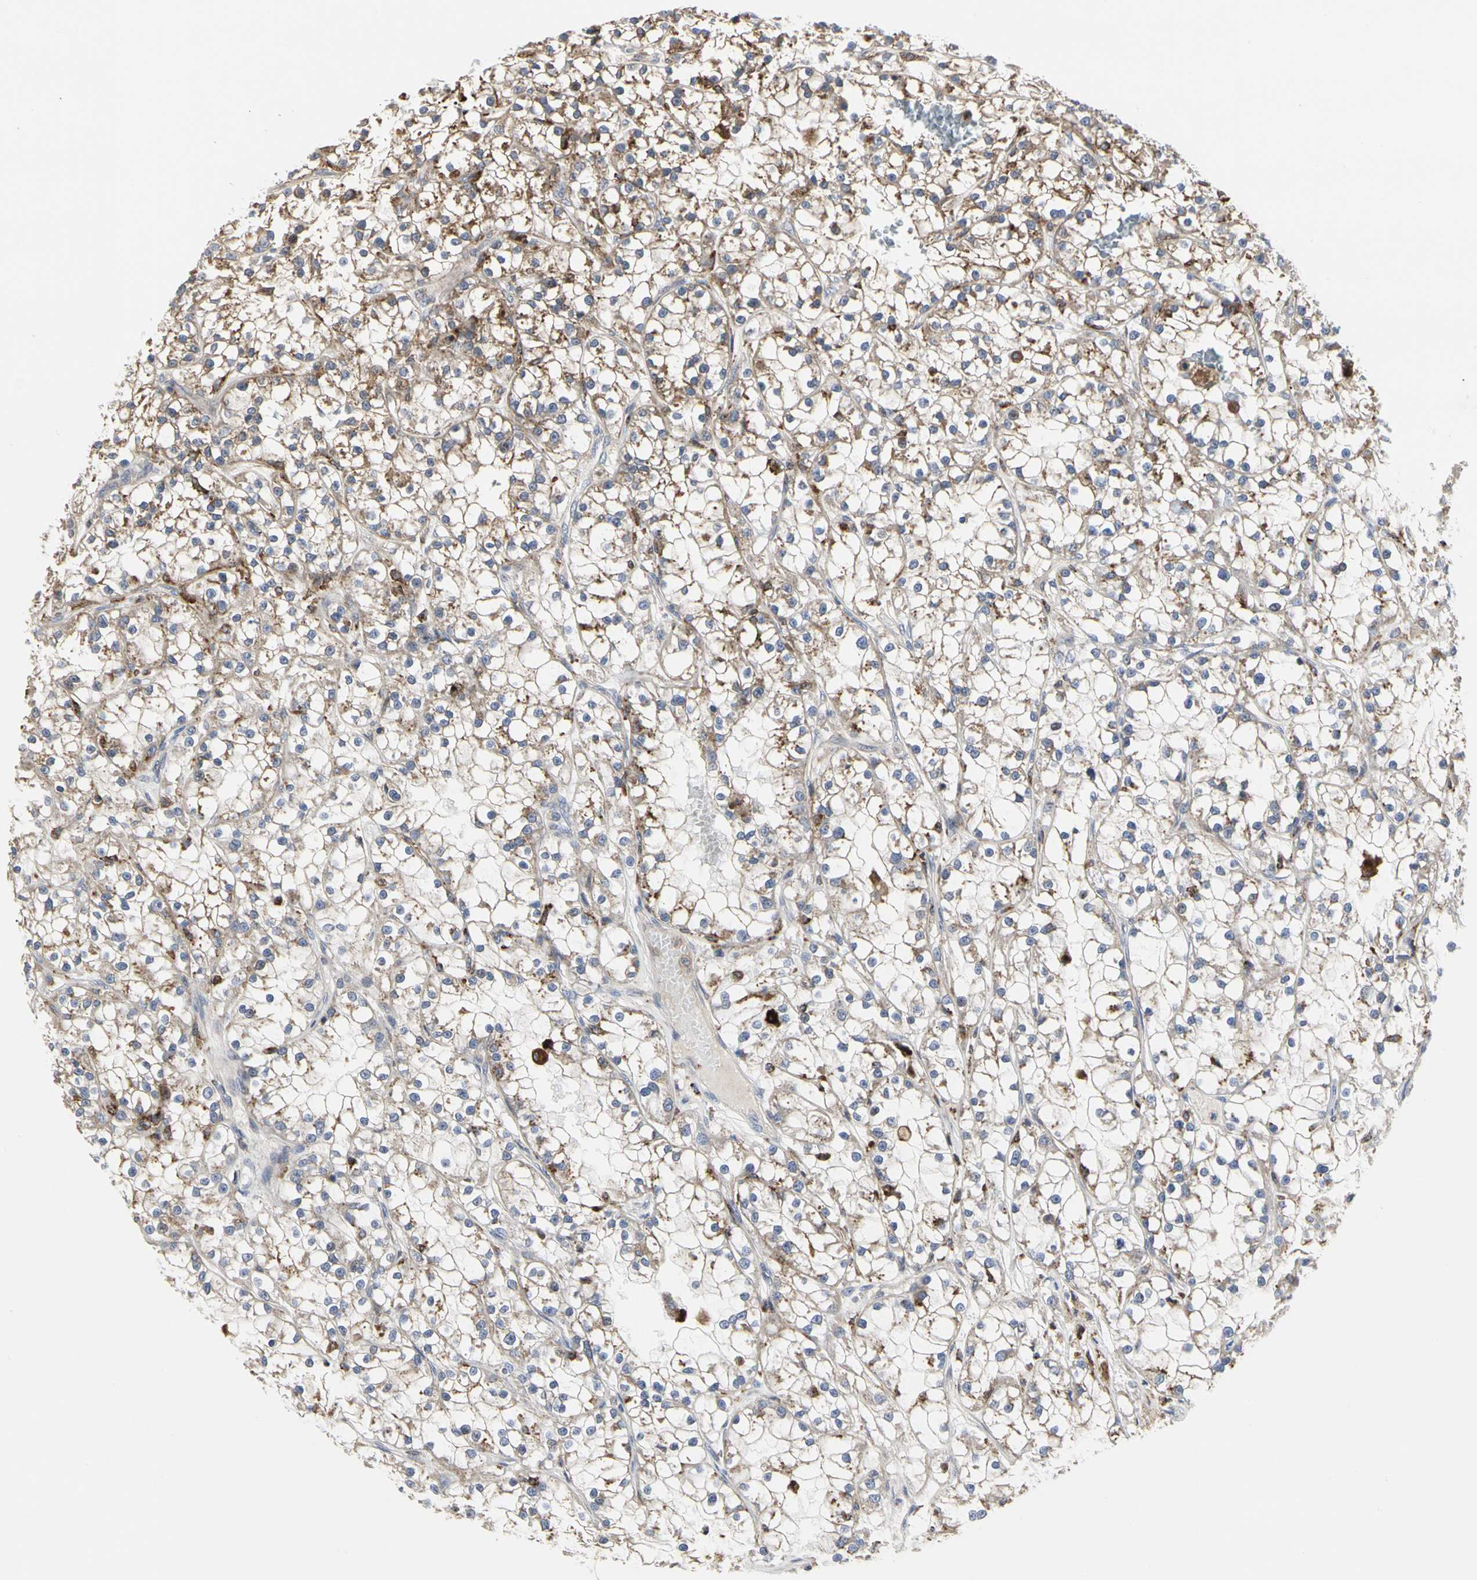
{"staining": {"intensity": "moderate", "quantity": "<25%", "location": "cytoplasmic/membranous"}, "tissue": "renal cancer", "cell_type": "Tumor cells", "image_type": "cancer", "snomed": [{"axis": "morphology", "description": "Adenocarcinoma, NOS"}, {"axis": "topography", "description": "Kidney"}], "caption": "A histopathology image showing moderate cytoplasmic/membranous expression in approximately <25% of tumor cells in adenocarcinoma (renal), as visualized by brown immunohistochemical staining.", "gene": "NAPG", "patient": {"sex": "female", "age": 52}}